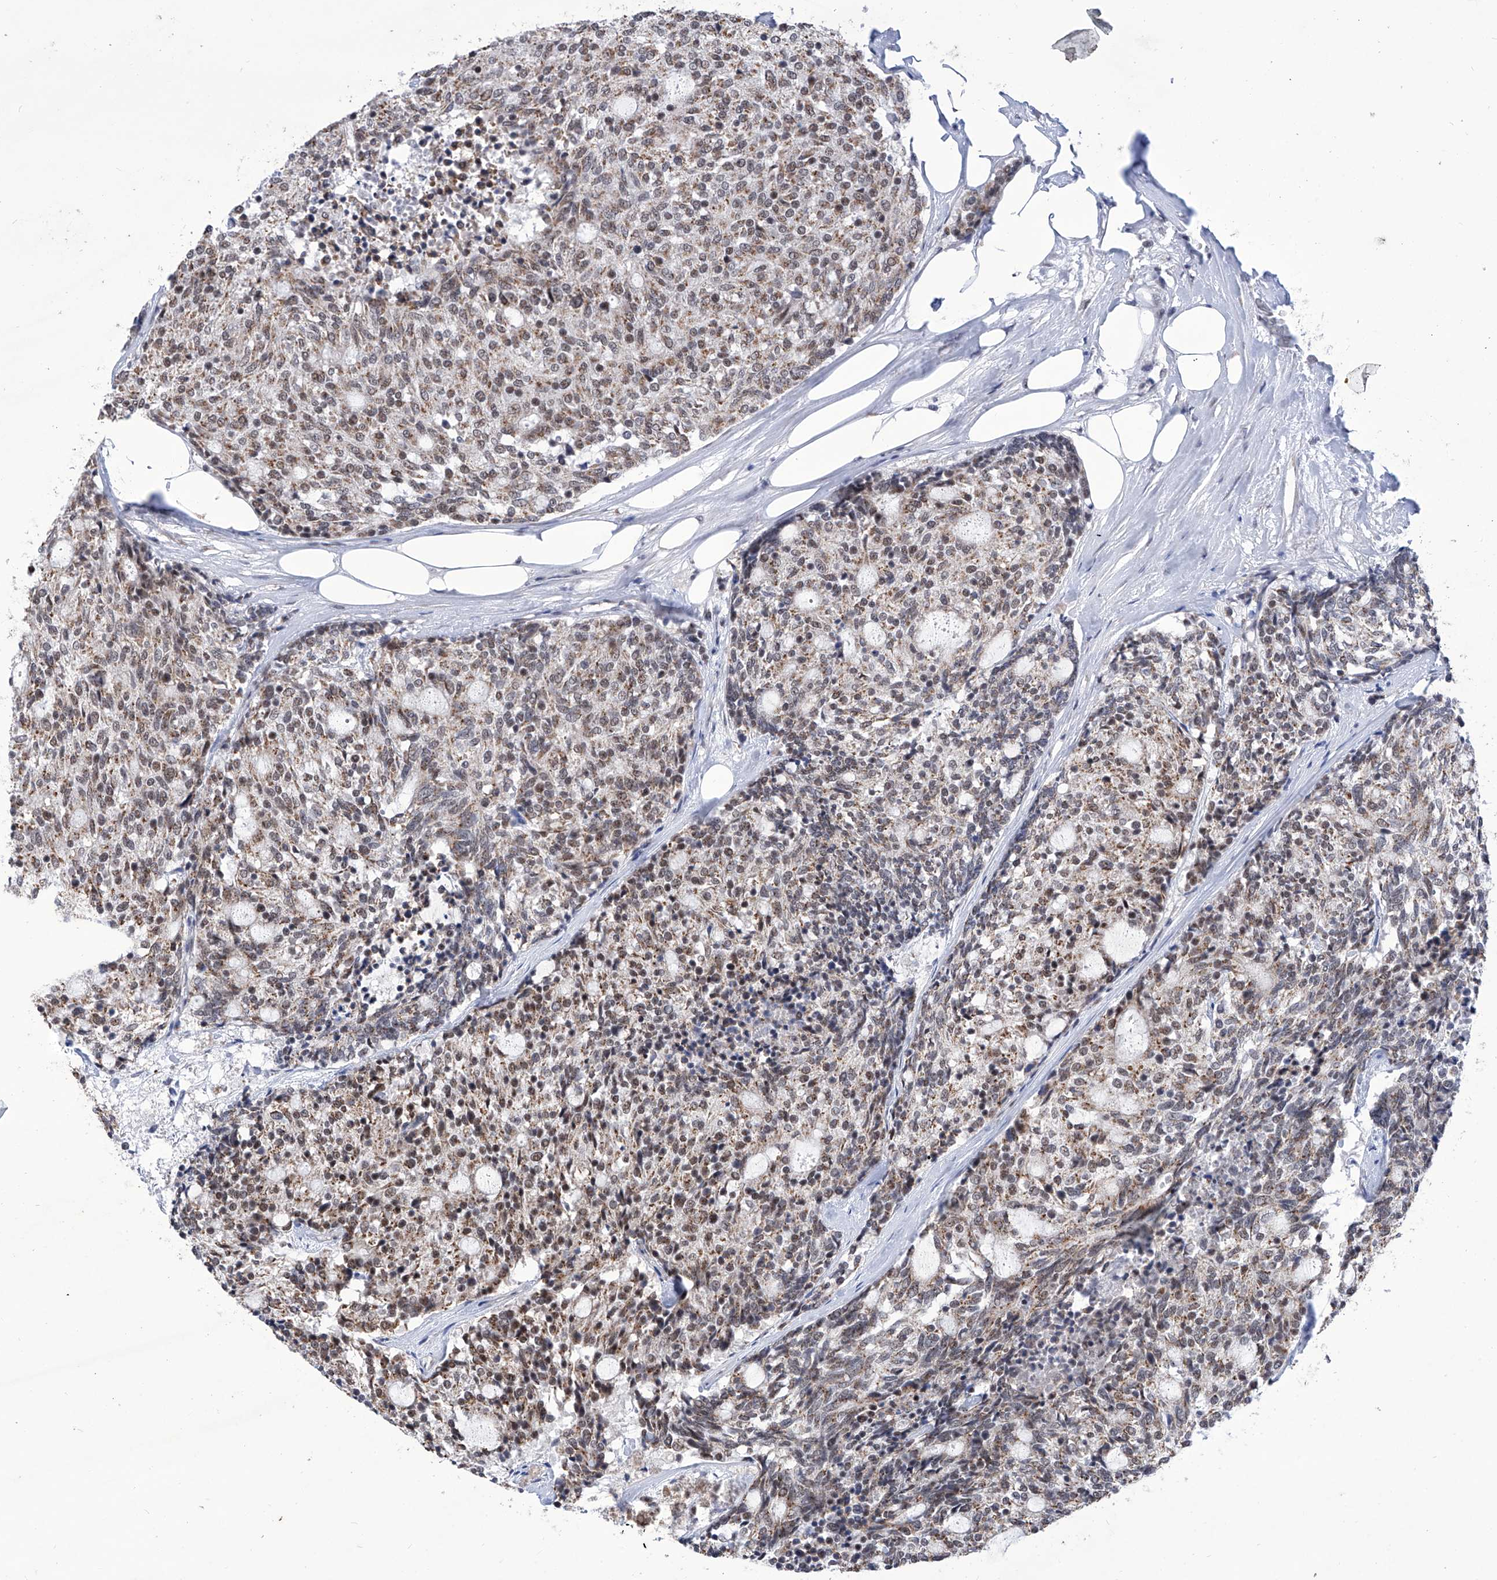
{"staining": {"intensity": "weak", "quantity": ">75%", "location": "cytoplasmic/membranous,nuclear"}, "tissue": "carcinoid", "cell_type": "Tumor cells", "image_type": "cancer", "snomed": [{"axis": "morphology", "description": "Carcinoid, malignant, NOS"}, {"axis": "topography", "description": "Pancreas"}], "caption": "Carcinoid (malignant) stained with DAB immunohistochemistry demonstrates low levels of weak cytoplasmic/membranous and nuclear positivity in about >75% of tumor cells.", "gene": "SART1", "patient": {"sex": "female", "age": 54}}